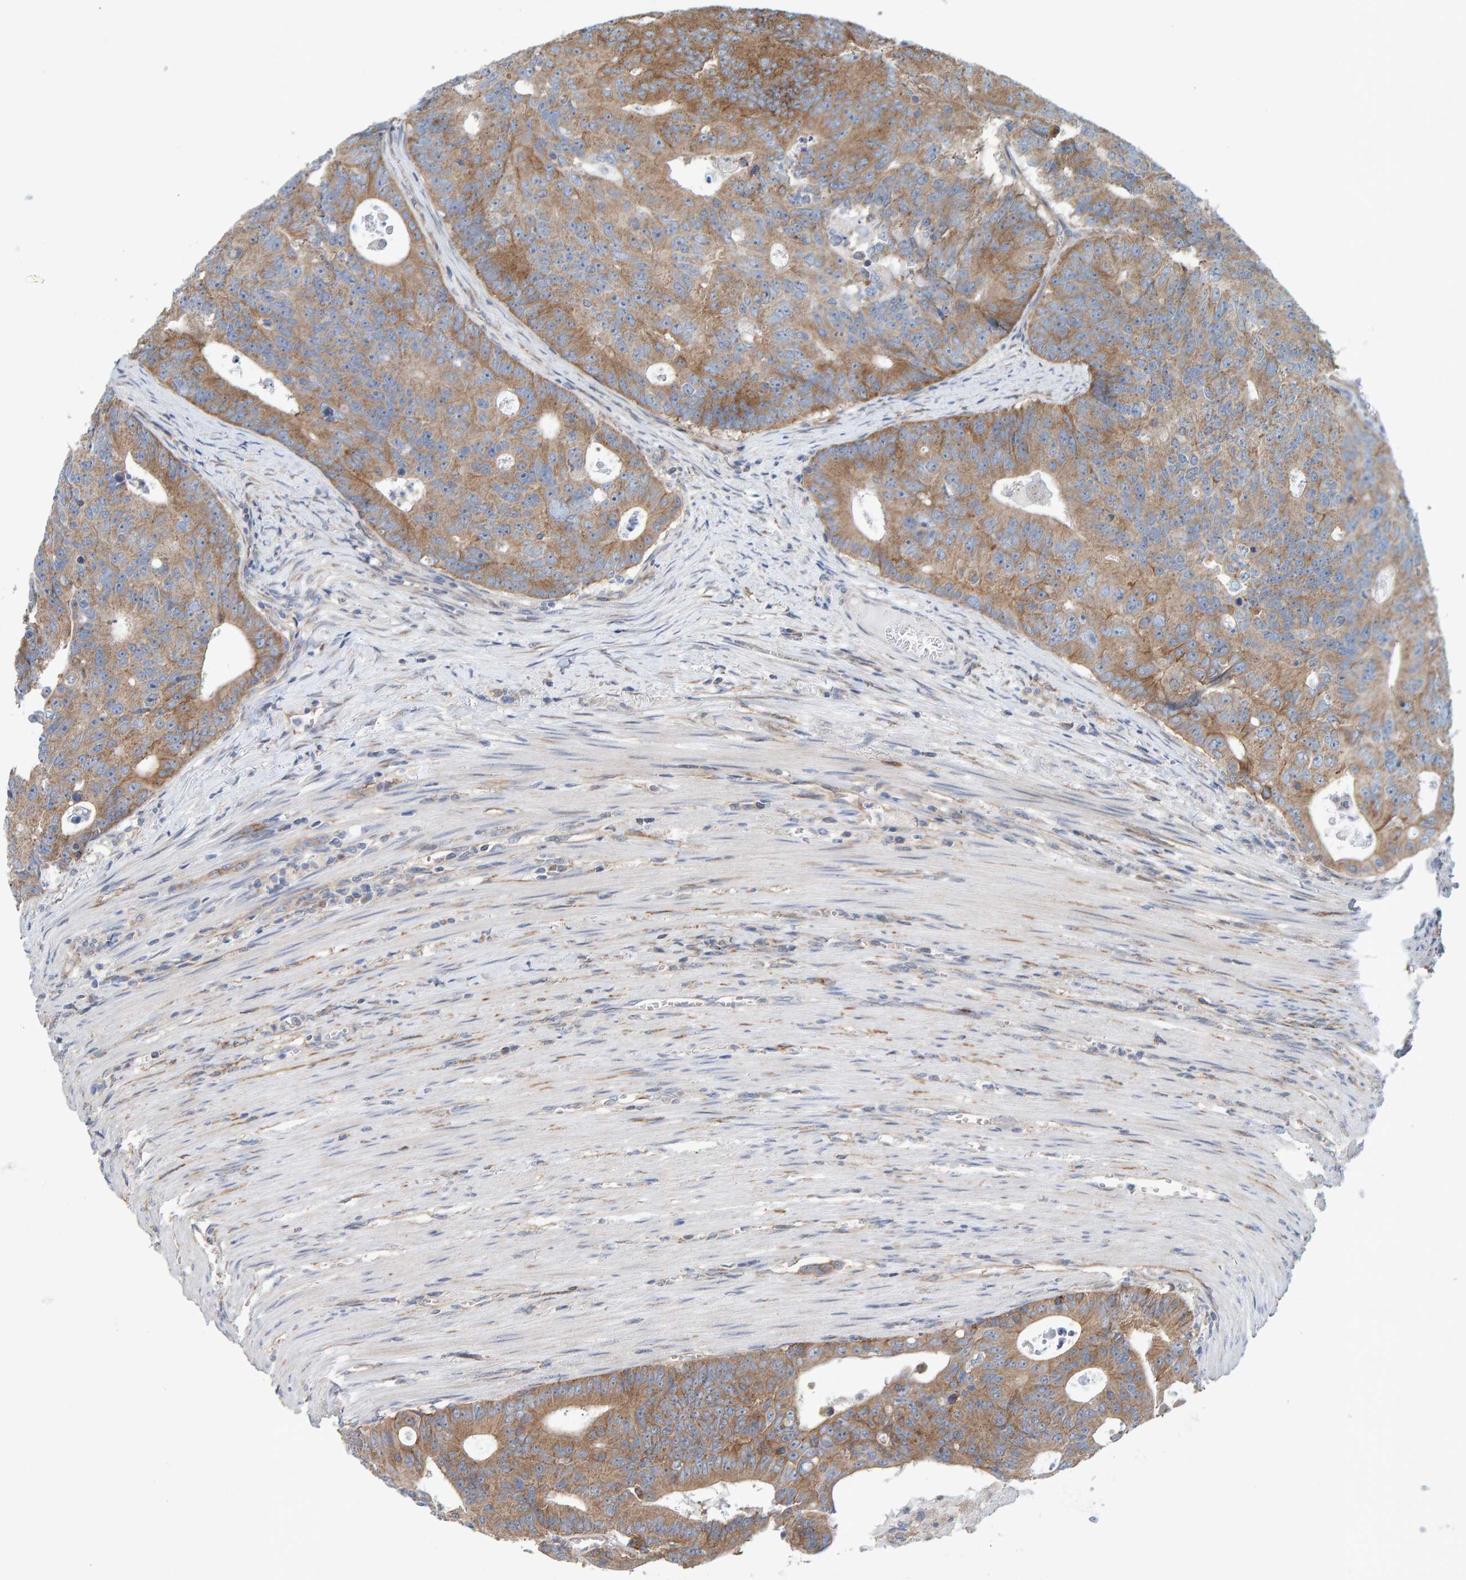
{"staining": {"intensity": "moderate", "quantity": ">75%", "location": "cytoplasmic/membranous"}, "tissue": "colorectal cancer", "cell_type": "Tumor cells", "image_type": "cancer", "snomed": [{"axis": "morphology", "description": "Adenocarcinoma, NOS"}, {"axis": "topography", "description": "Colon"}], "caption": "Immunohistochemical staining of human colorectal cancer reveals medium levels of moderate cytoplasmic/membranous staining in about >75% of tumor cells.", "gene": "RGP1", "patient": {"sex": "male", "age": 87}}